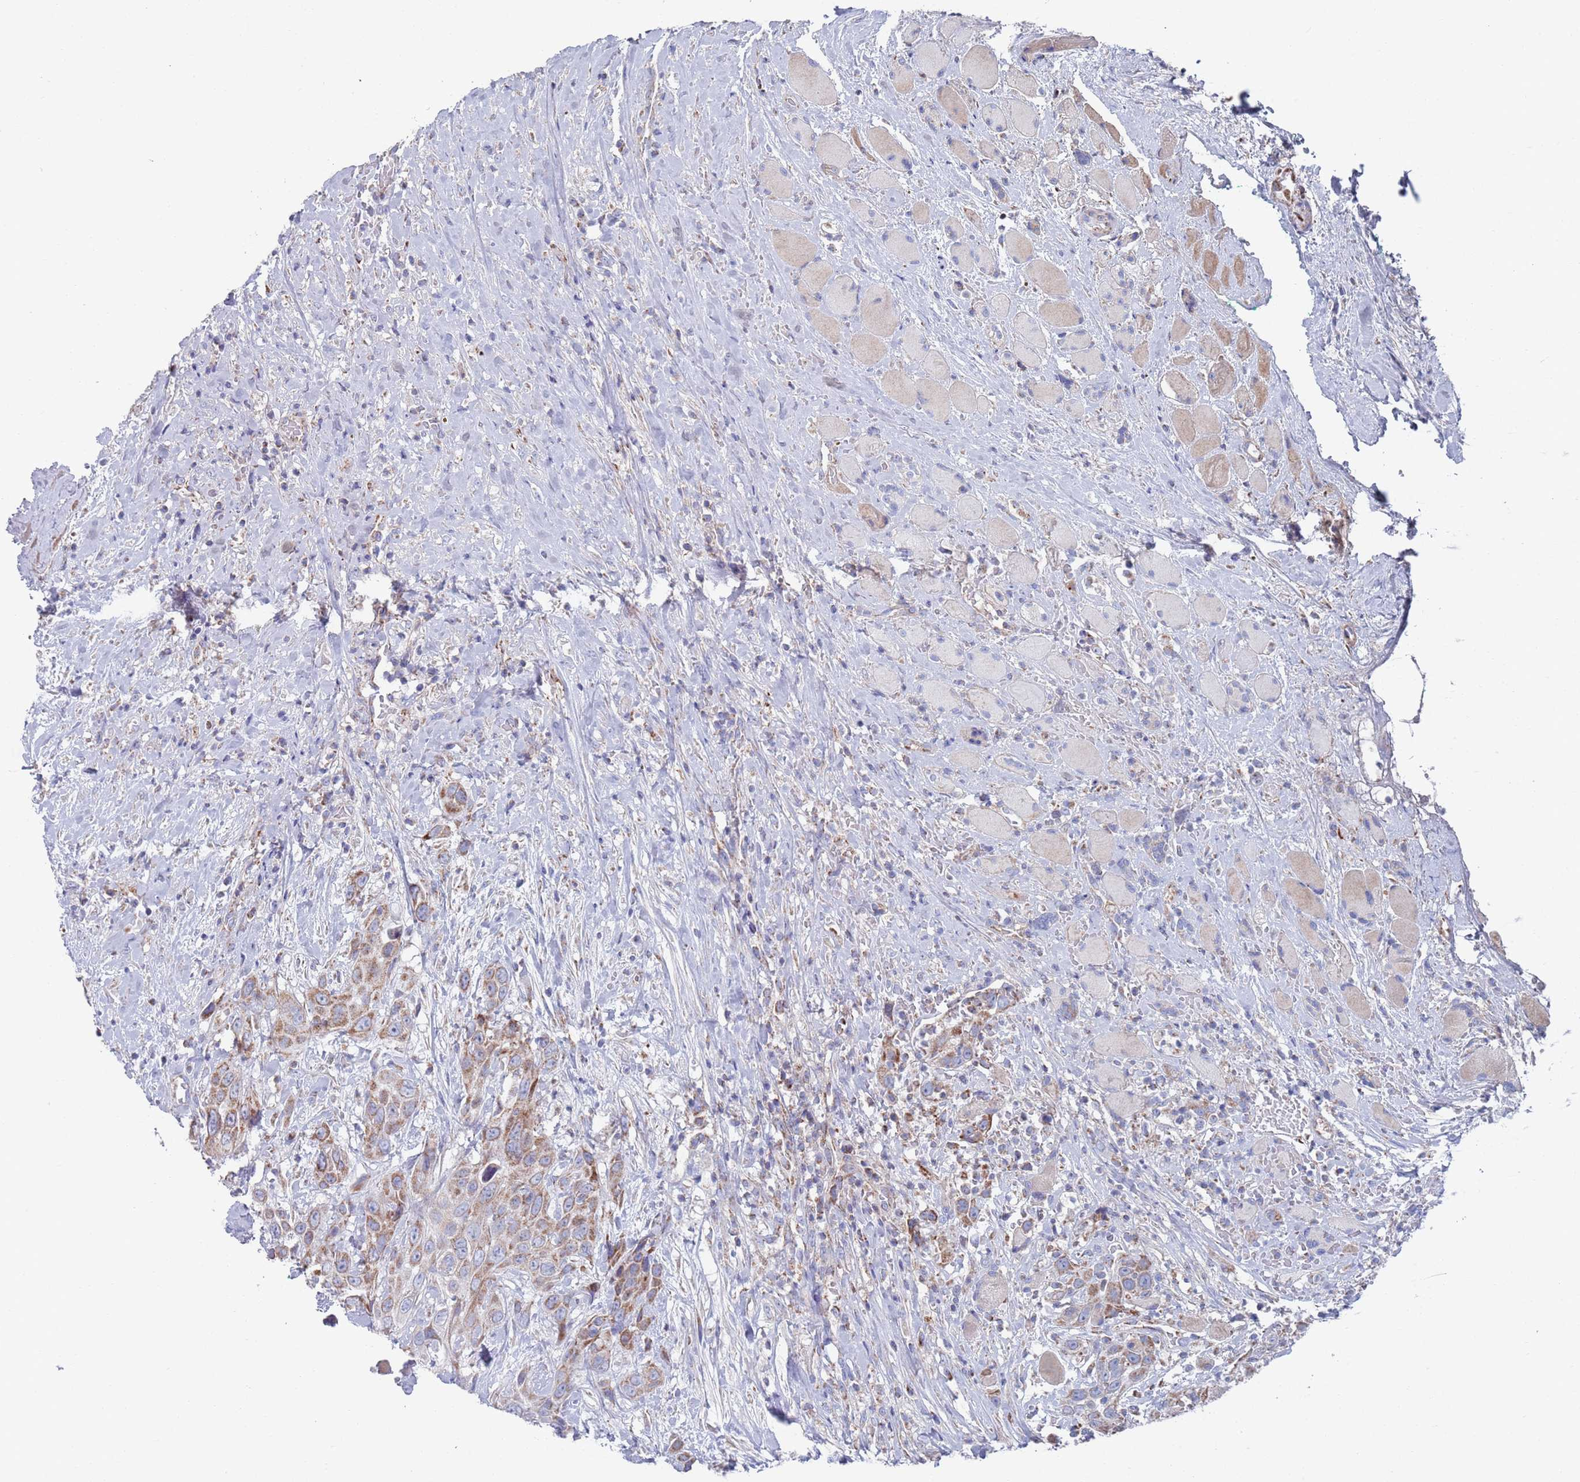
{"staining": {"intensity": "moderate", "quantity": ">75%", "location": "cytoplasmic/membranous"}, "tissue": "head and neck cancer", "cell_type": "Tumor cells", "image_type": "cancer", "snomed": [{"axis": "morphology", "description": "Squamous cell carcinoma, NOS"}, {"axis": "topography", "description": "Head-Neck"}], "caption": "Tumor cells display medium levels of moderate cytoplasmic/membranous positivity in approximately >75% of cells in human squamous cell carcinoma (head and neck).", "gene": "MRPL22", "patient": {"sex": "male", "age": 81}}